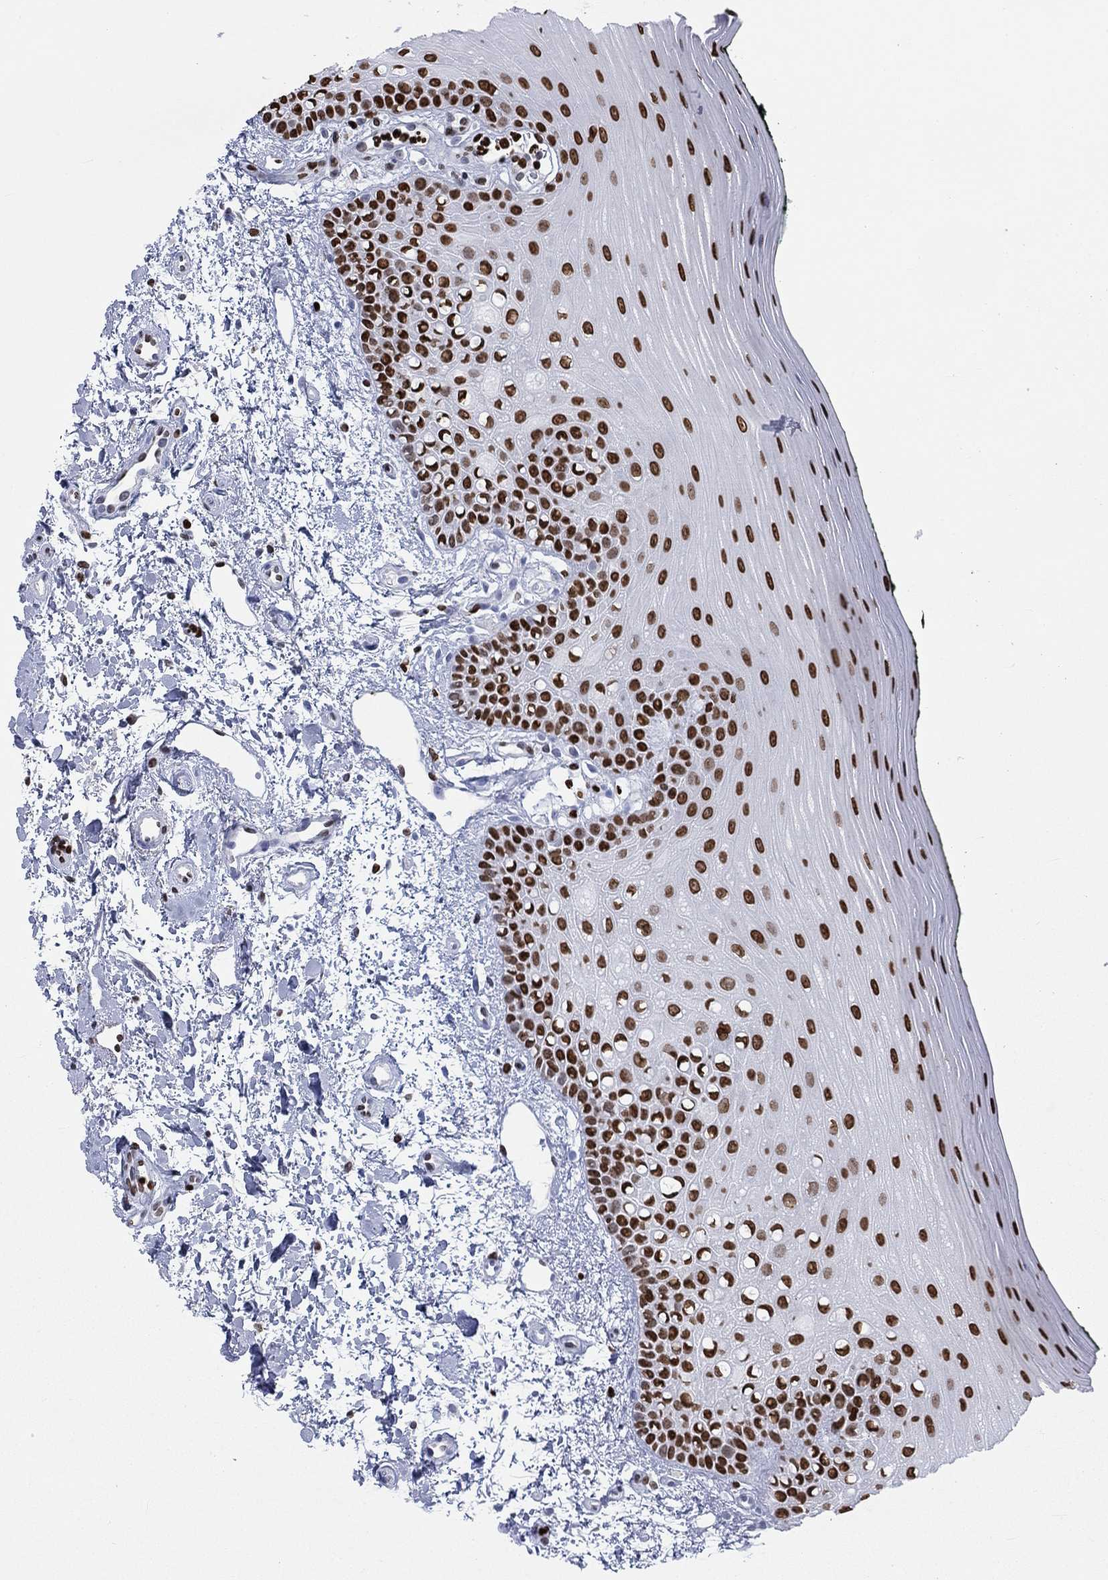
{"staining": {"intensity": "strong", "quantity": ">75%", "location": "nuclear"}, "tissue": "oral mucosa", "cell_type": "Squamous epithelial cells", "image_type": "normal", "snomed": [{"axis": "morphology", "description": "Normal tissue, NOS"}, {"axis": "topography", "description": "Oral tissue"}], "caption": "Oral mucosa stained with a brown dye shows strong nuclear positive expression in about >75% of squamous epithelial cells.", "gene": "H1", "patient": {"sex": "female", "age": 78}}